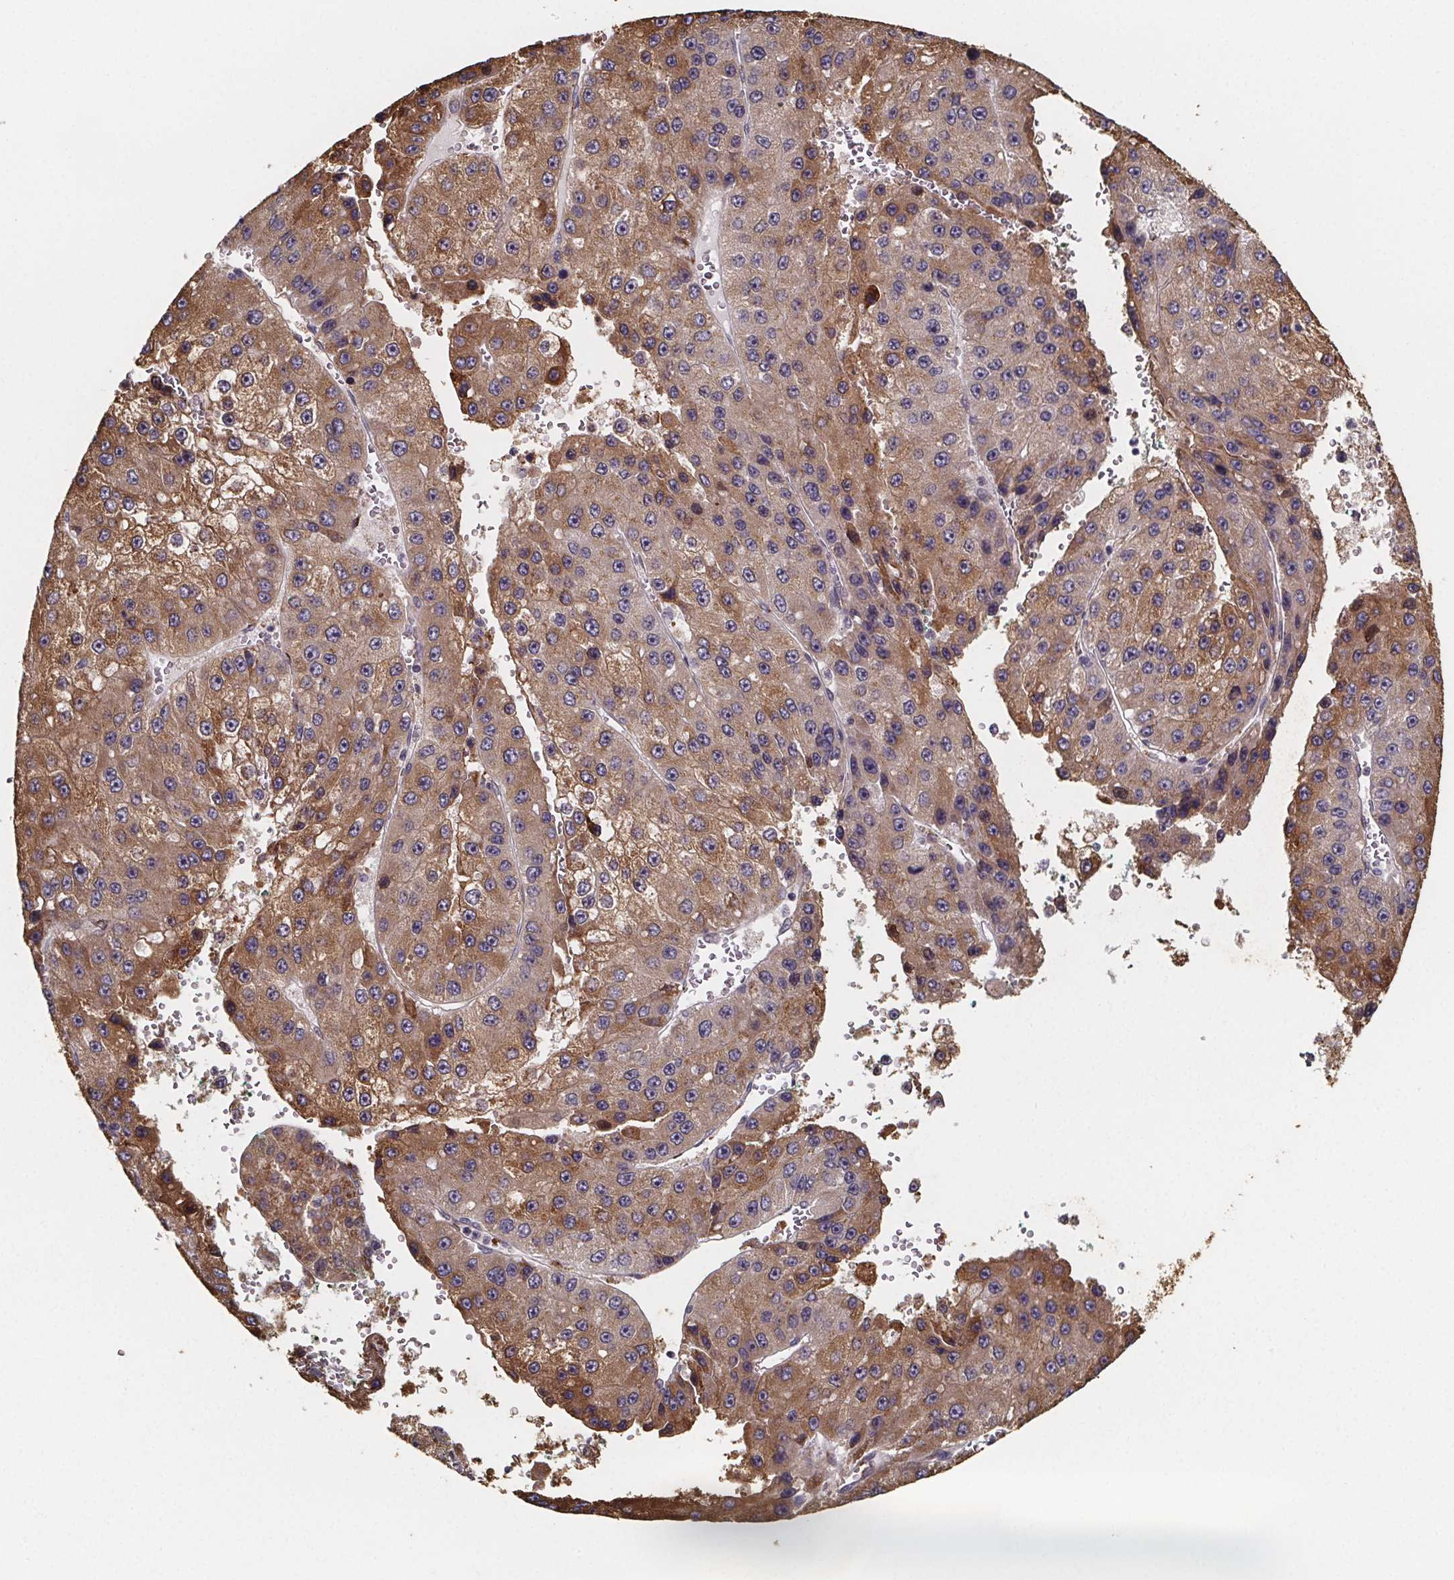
{"staining": {"intensity": "moderate", "quantity": "25%-75%", "location": "cytoplasmic/membranous"}, "tissue": "liver cancer", "cell_type": "Tumor cells", "image_type": "cancer", "snomed": [{"axis": "morphology", "description": "Carcinoma, Hepatocellular, NOS"}, {"axis": "topography", "description": "Liver"}], "caption": "Protein staining demonstrates moderate cytoplasmic/membranous staining in about 25%-75% of tumor cells in liver cancer (hepatocellular carcinoma).", "gene": "NDST1", "patient": {"sex": "female", "age": 73}}